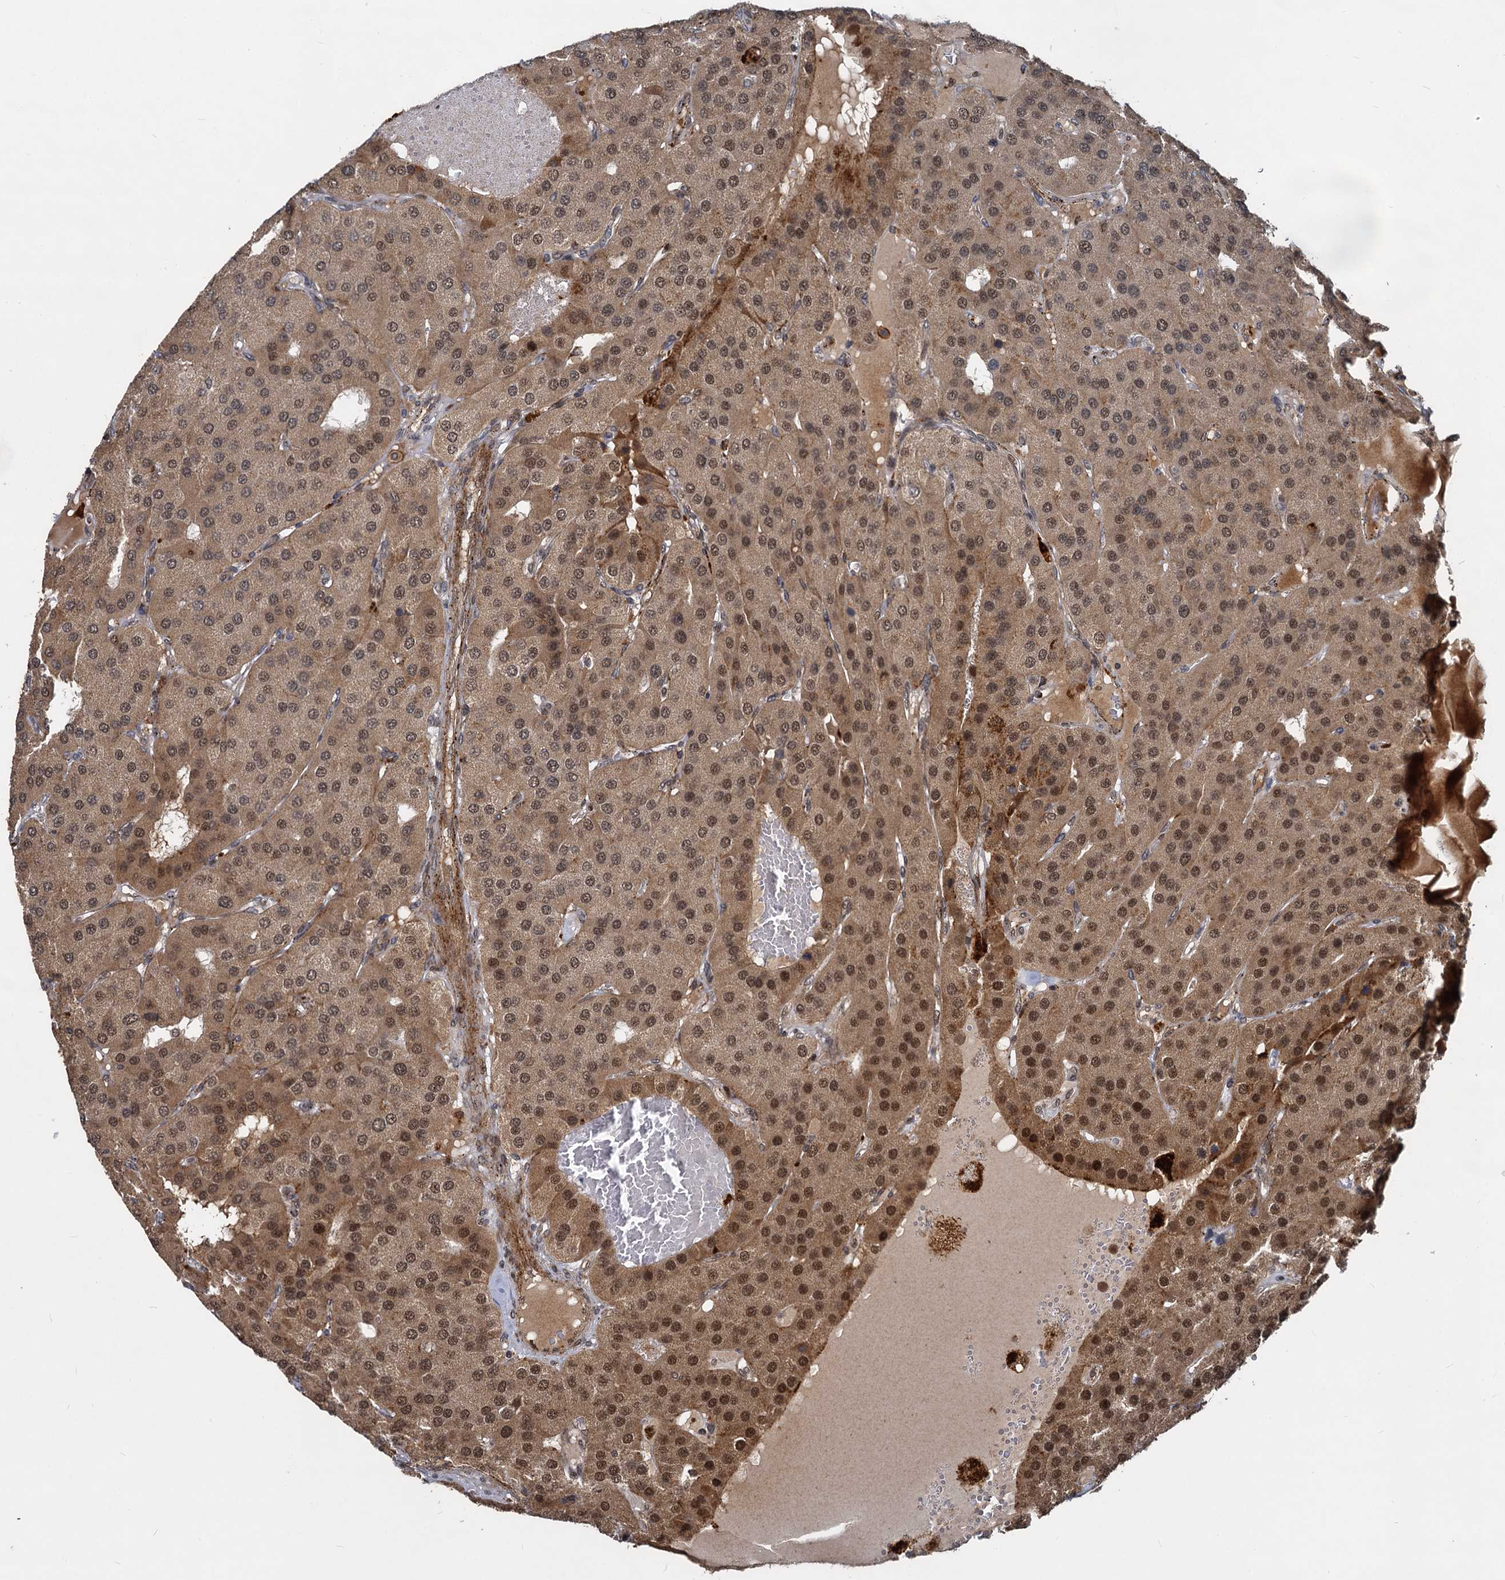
{"staining": {"intensity": "moderate", "quantity": ">75%", "location": "cytoplasmic/membranous,nuclear"}, "tissue": "parathyroid gland", "cell_type": "Glandular cells", "image_type": "normal", "snomed": [{"axis": "morphology", "description": "Normal tissue, NOS"}, {"axis": "morphology", "description": "Adenoma, NOS"}, {"axis": "topography", "description": "Parathyroid gland"}], "caption": "Protein positivity by immunohistochemistry (IHC) displays moderate cytoplasmic/membranous,nuclear staining in approximately >75% of glandular cells in unremarkable parathyroid gland.", "gene": "TRIM23", "patient": {"sex": "female", "age": 86}}